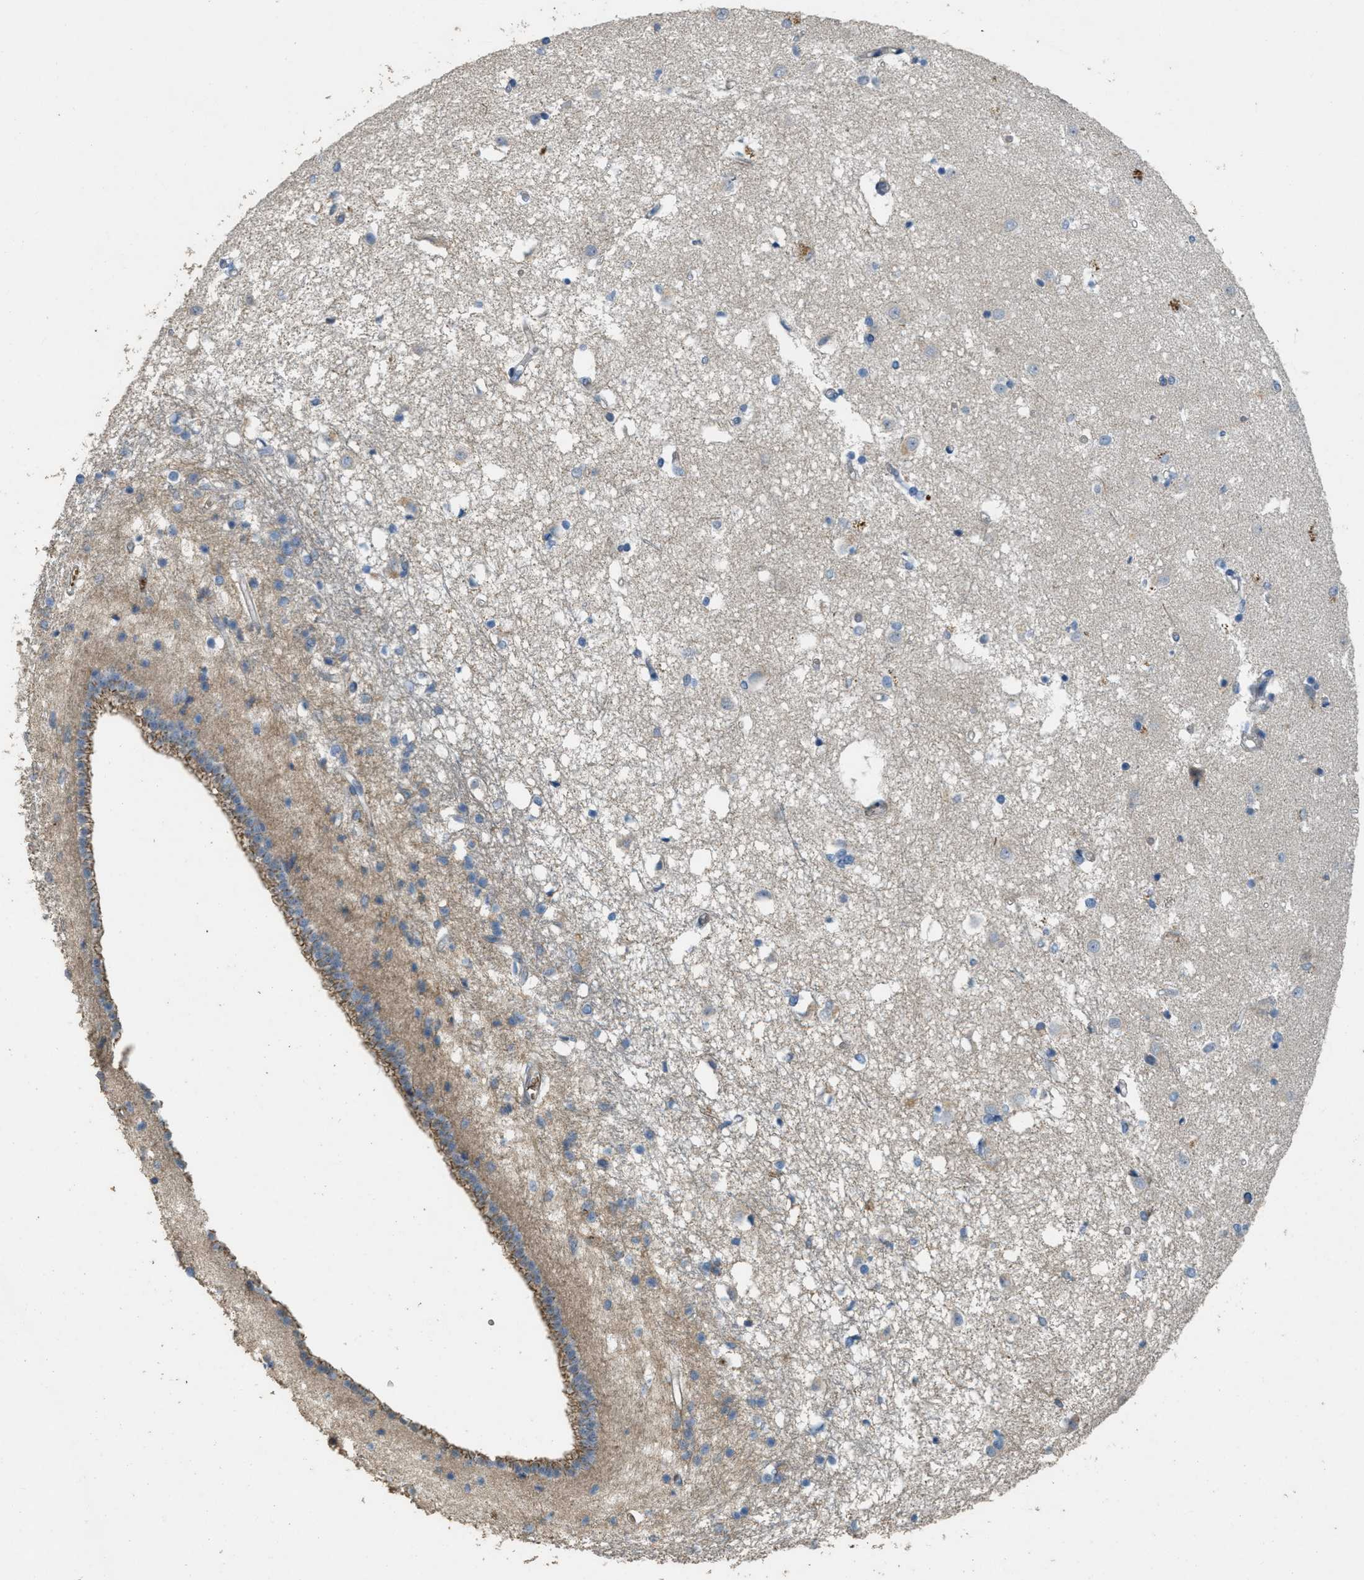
{"staining": {"intensity": "negative", "quantity": "none", "location": "none"}, "tissue": "caudate", "cell_type": "Glial cells", "image_type": "normal", "snomed": [{"axis": "morphology", "description": "Normal tissue, NOS"}, {"axis": "topography", "description": "Lateral ventricle wall"}], "caption": "IHC image of unremarkable human caudate stained for a protein (brown), which shows no expression in glial cells.", "gene": "MRS2", "patient": {"sex": "male", "age": 45}}